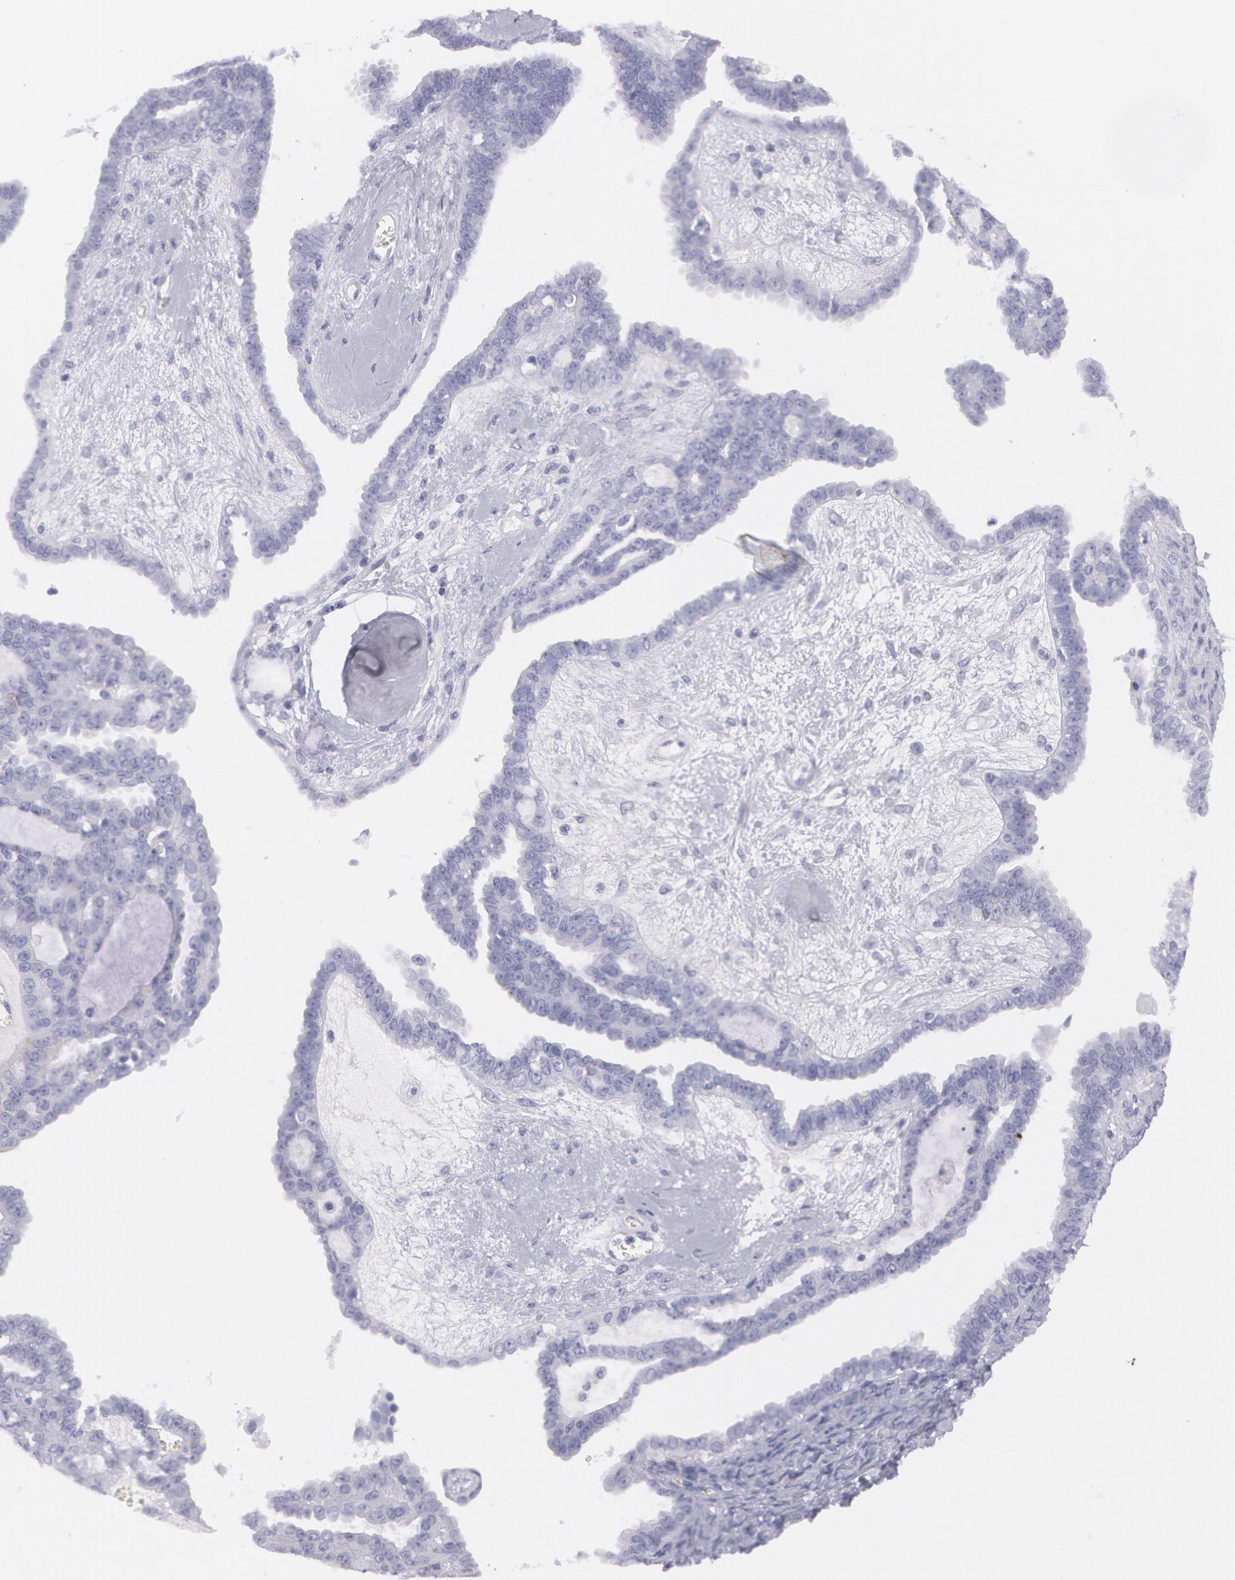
{"staining": {"intensity": "negative", "quantity": "none", "location": "none"}, "tissue": "ovarian cancer", "cell_type": "Tumor cells", "image_type": "cancer", "snomed": [{"axis": "morphology", "description": "Cystadenocarcinoma, serous, NOS"}, {"axis": "topography", "description": "Ovary"}], "caption": "DAB (3,3'-diaminobenzidine) immunohistochemical staining of ovarian cancer (serous cystadenocarcinoma) reveals no significant staining in tumor cells. The staining was performed using DAB (3,3'-diaminobenzidine) to visualize the protein expression in brown, while the nuclei were stained in blue with hematoxylin (Magnification: 20x).", "gene": "AMACR", "patient": {"sex": "female", "age": 71}}